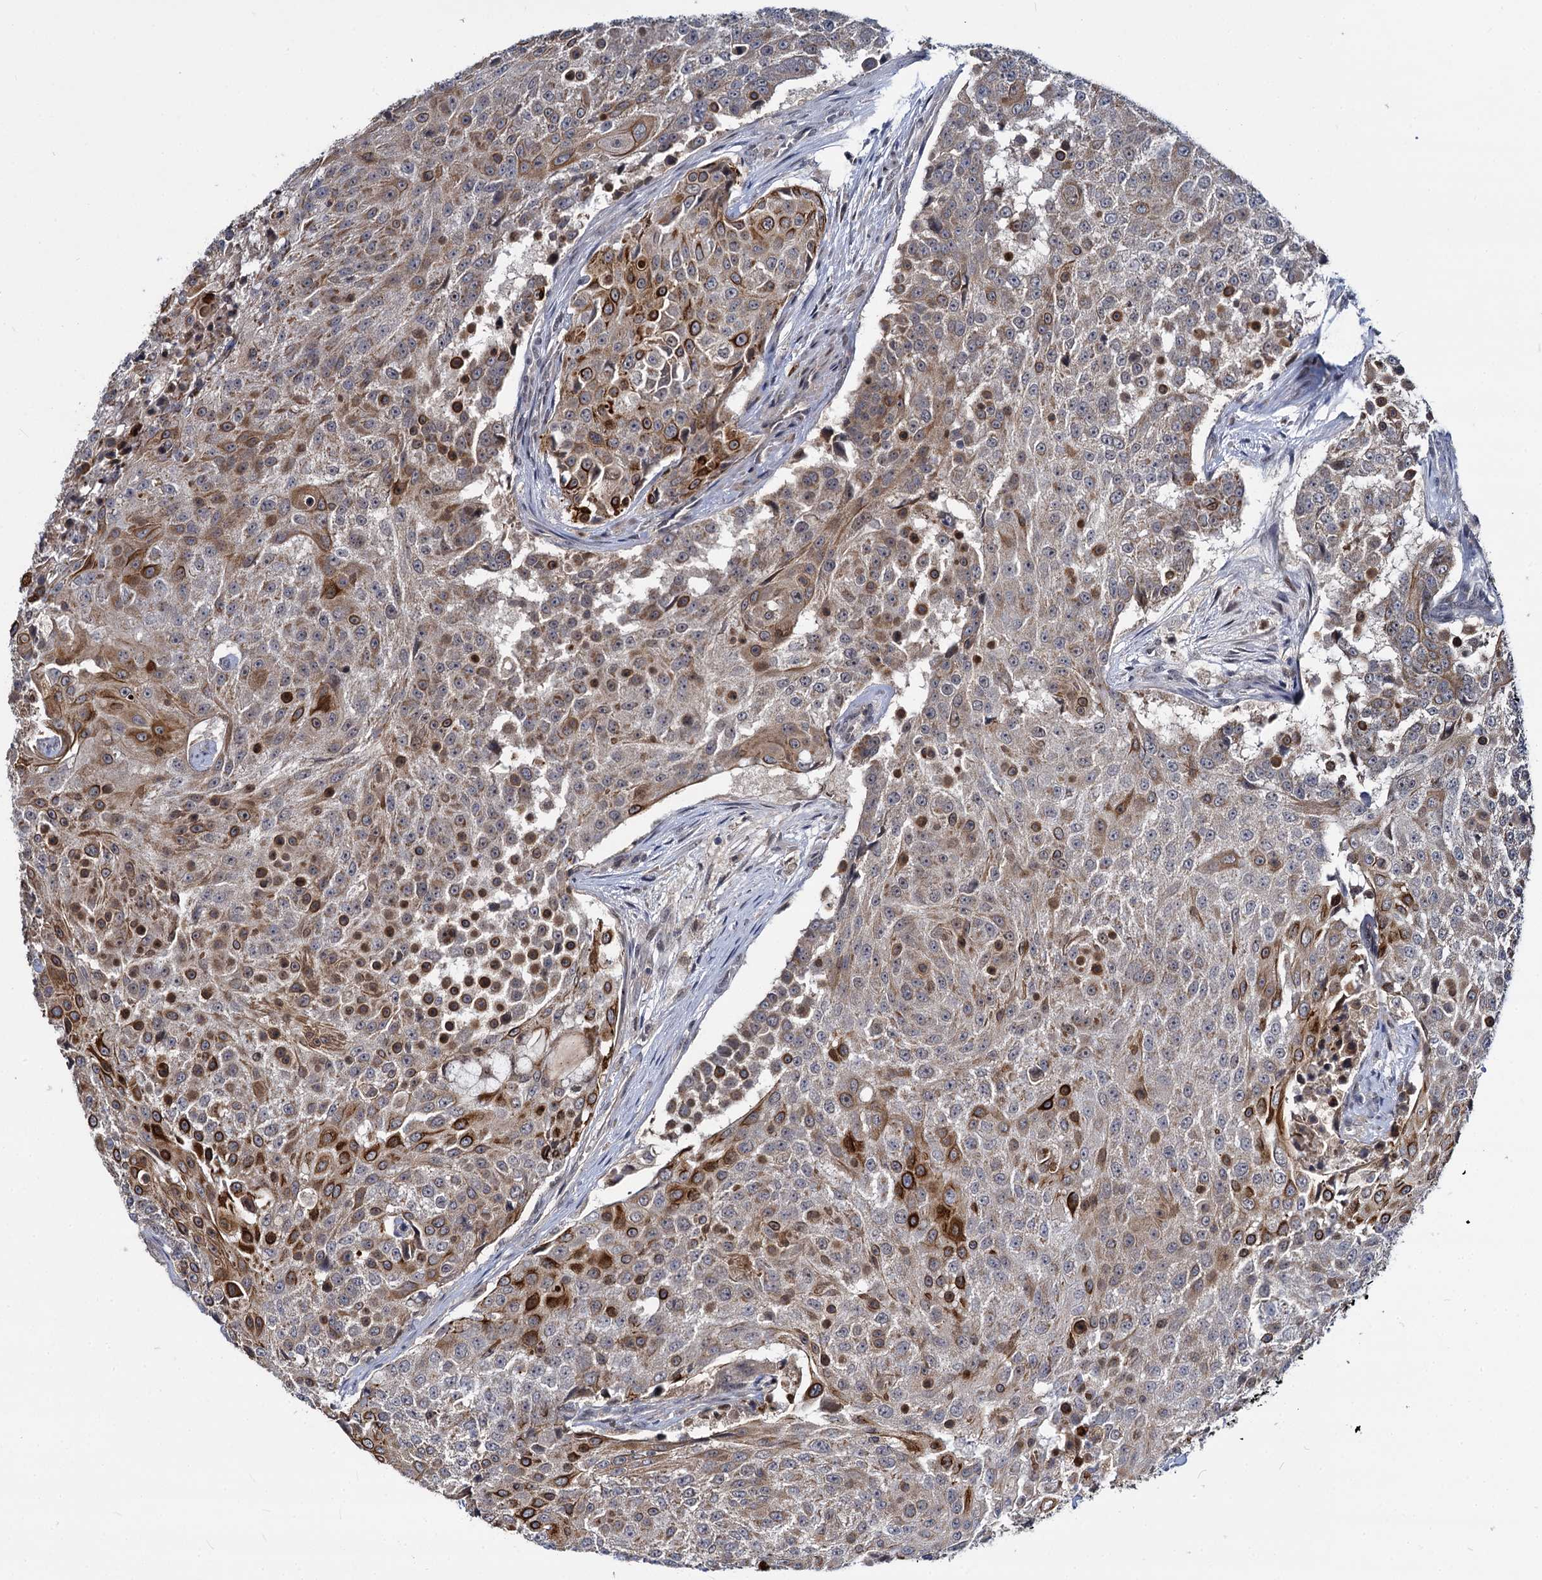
{"staining": {"intensity": "moderate", "quantity": ">75%", "location": "cytoplasmic/membranous"}, "tissue": "urothelial cancer", "cell_type": "Tumor cells", "image_type": "cancer", "snomed": [{"axis": "morphology", "description": "Urothelial carcinoma, High grade"}, {"axis": "topography", "description": "Urinary bladder"}], "caption": "Protein expression analysis of urothelial carcinoma (high-grade) reveals moderate cytoplasmic/membranous staining in approximately >75% of tumor cells.", "gene": "MAML2", "patient": {"sex": "female", "age": 63}}